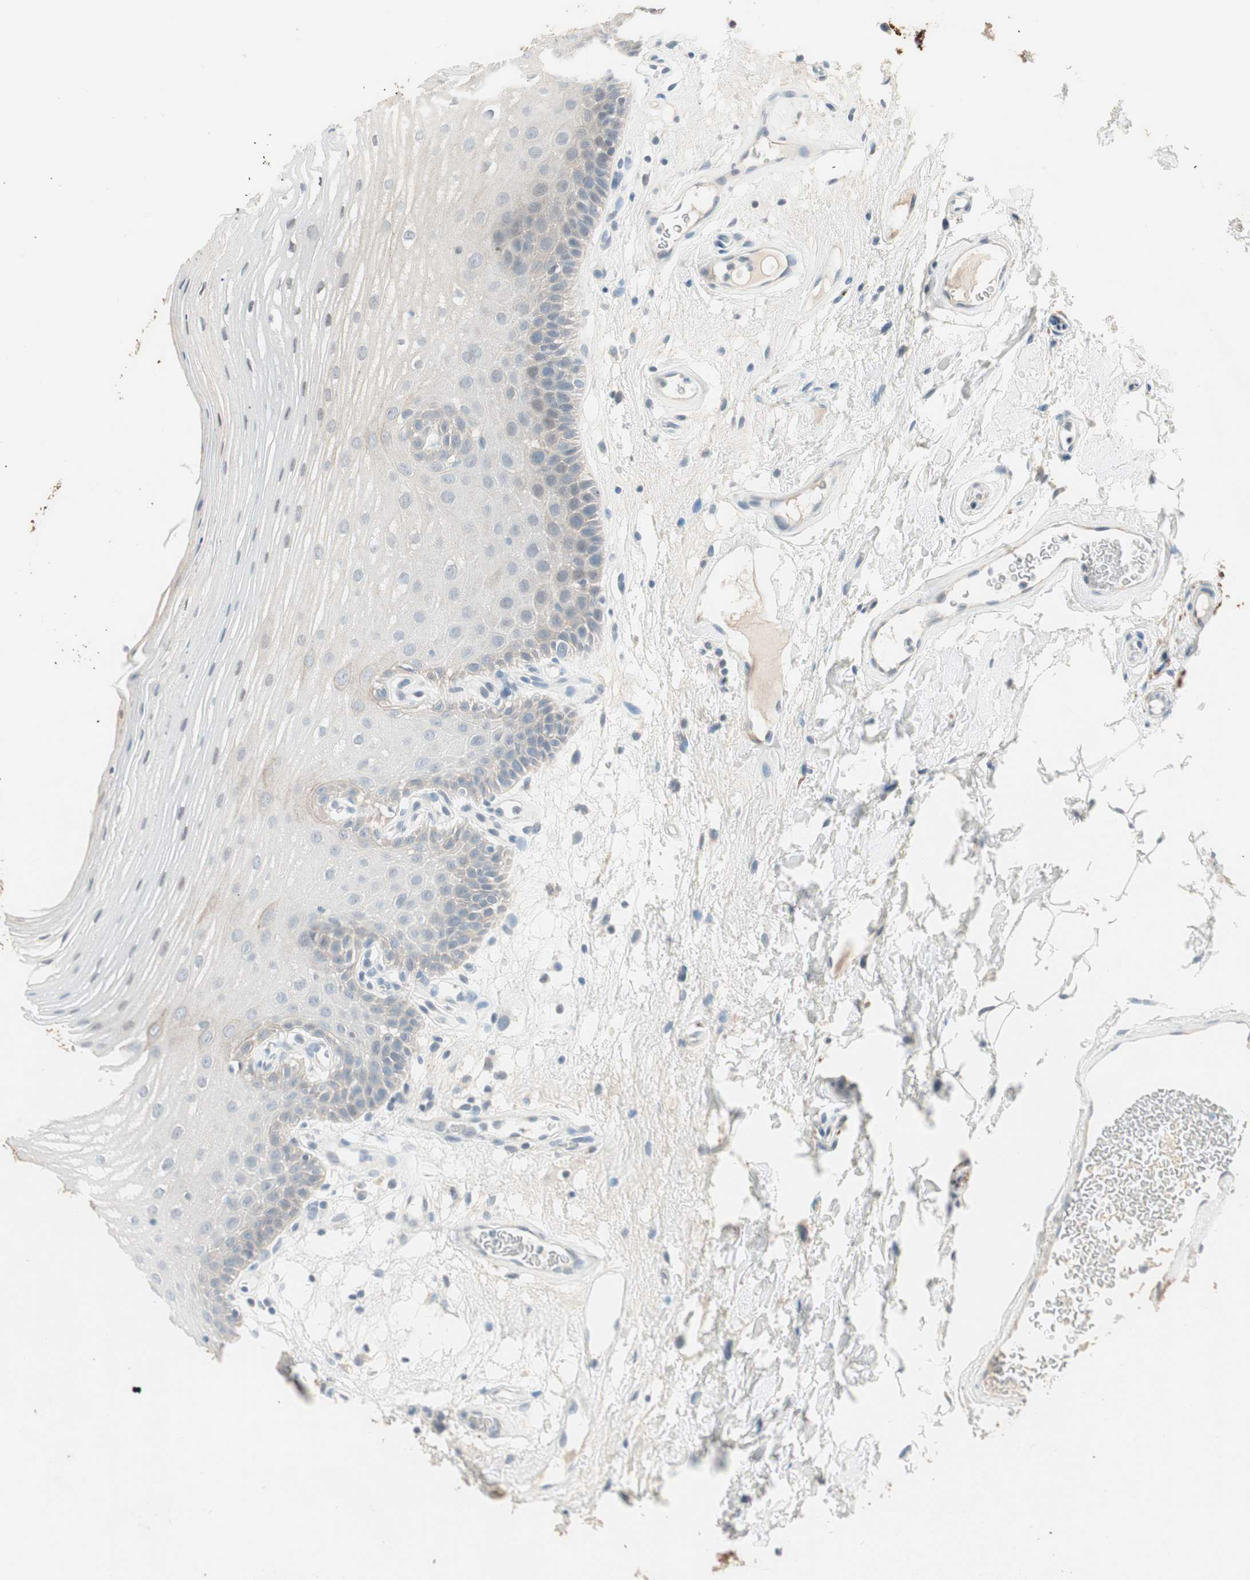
{"staining": {"intensity": "negative", "quantity": "none", "location": "none"}, "tissue": "oral mucosa", "cell_type": "Squamous epithelial cells", "image_type": "normal", "snomed": [{"axis": "morphology", "description": "Normal tissue, NOS"}, {"axis": "morphology", "description": "Squamous cell carcinoma, NOS"}, {"axis": "topography", "description": "Skeletal muscle"}, {"axis": "topography", "description": "Oral tissue"}], "caption": "A high-resolution image shows IHC staining of normal oral mucosa, which shows no significant positivity in squamous epithelial cells.", "gene": "GNAO1", "patient": {"sex": "male", "age": 71}}